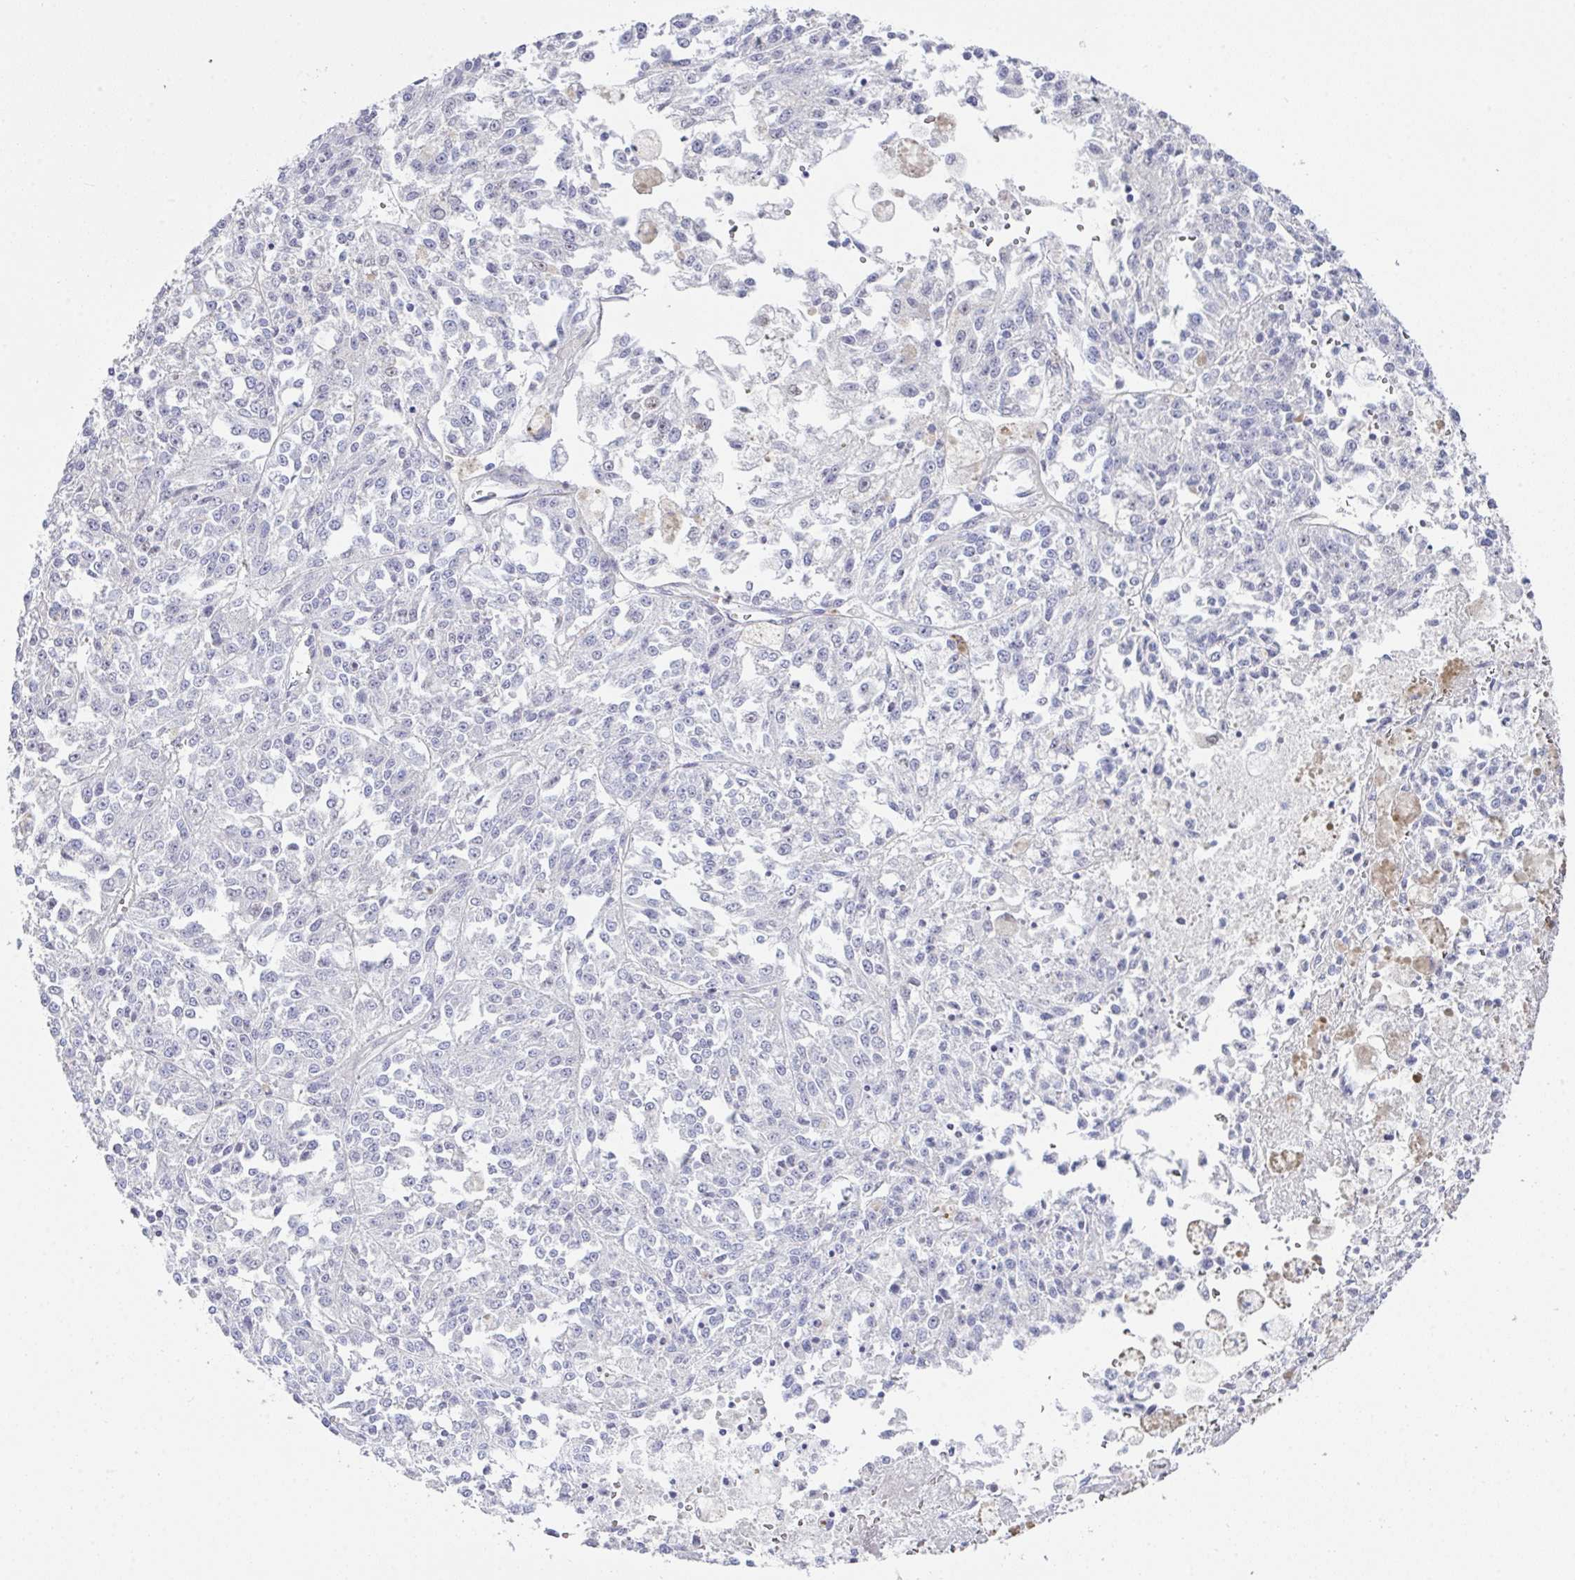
{"staining": {"intensity": "negative", "quantity": "none", "location": "none"}, "tissue": "melanoma", "cell_type": "Tumor cells", "image_type": "cancer", "snomed": [{"axis": "morphology", "description": "Malignant melanoma, NOS"}, {"axis": "topography", "description": "Skin"}], "caption": "Tumor cells are negative for protein expression in human malignant melanoma.", "gene": "FBXO47", "patient": {"sex": "female", "age": 64}}